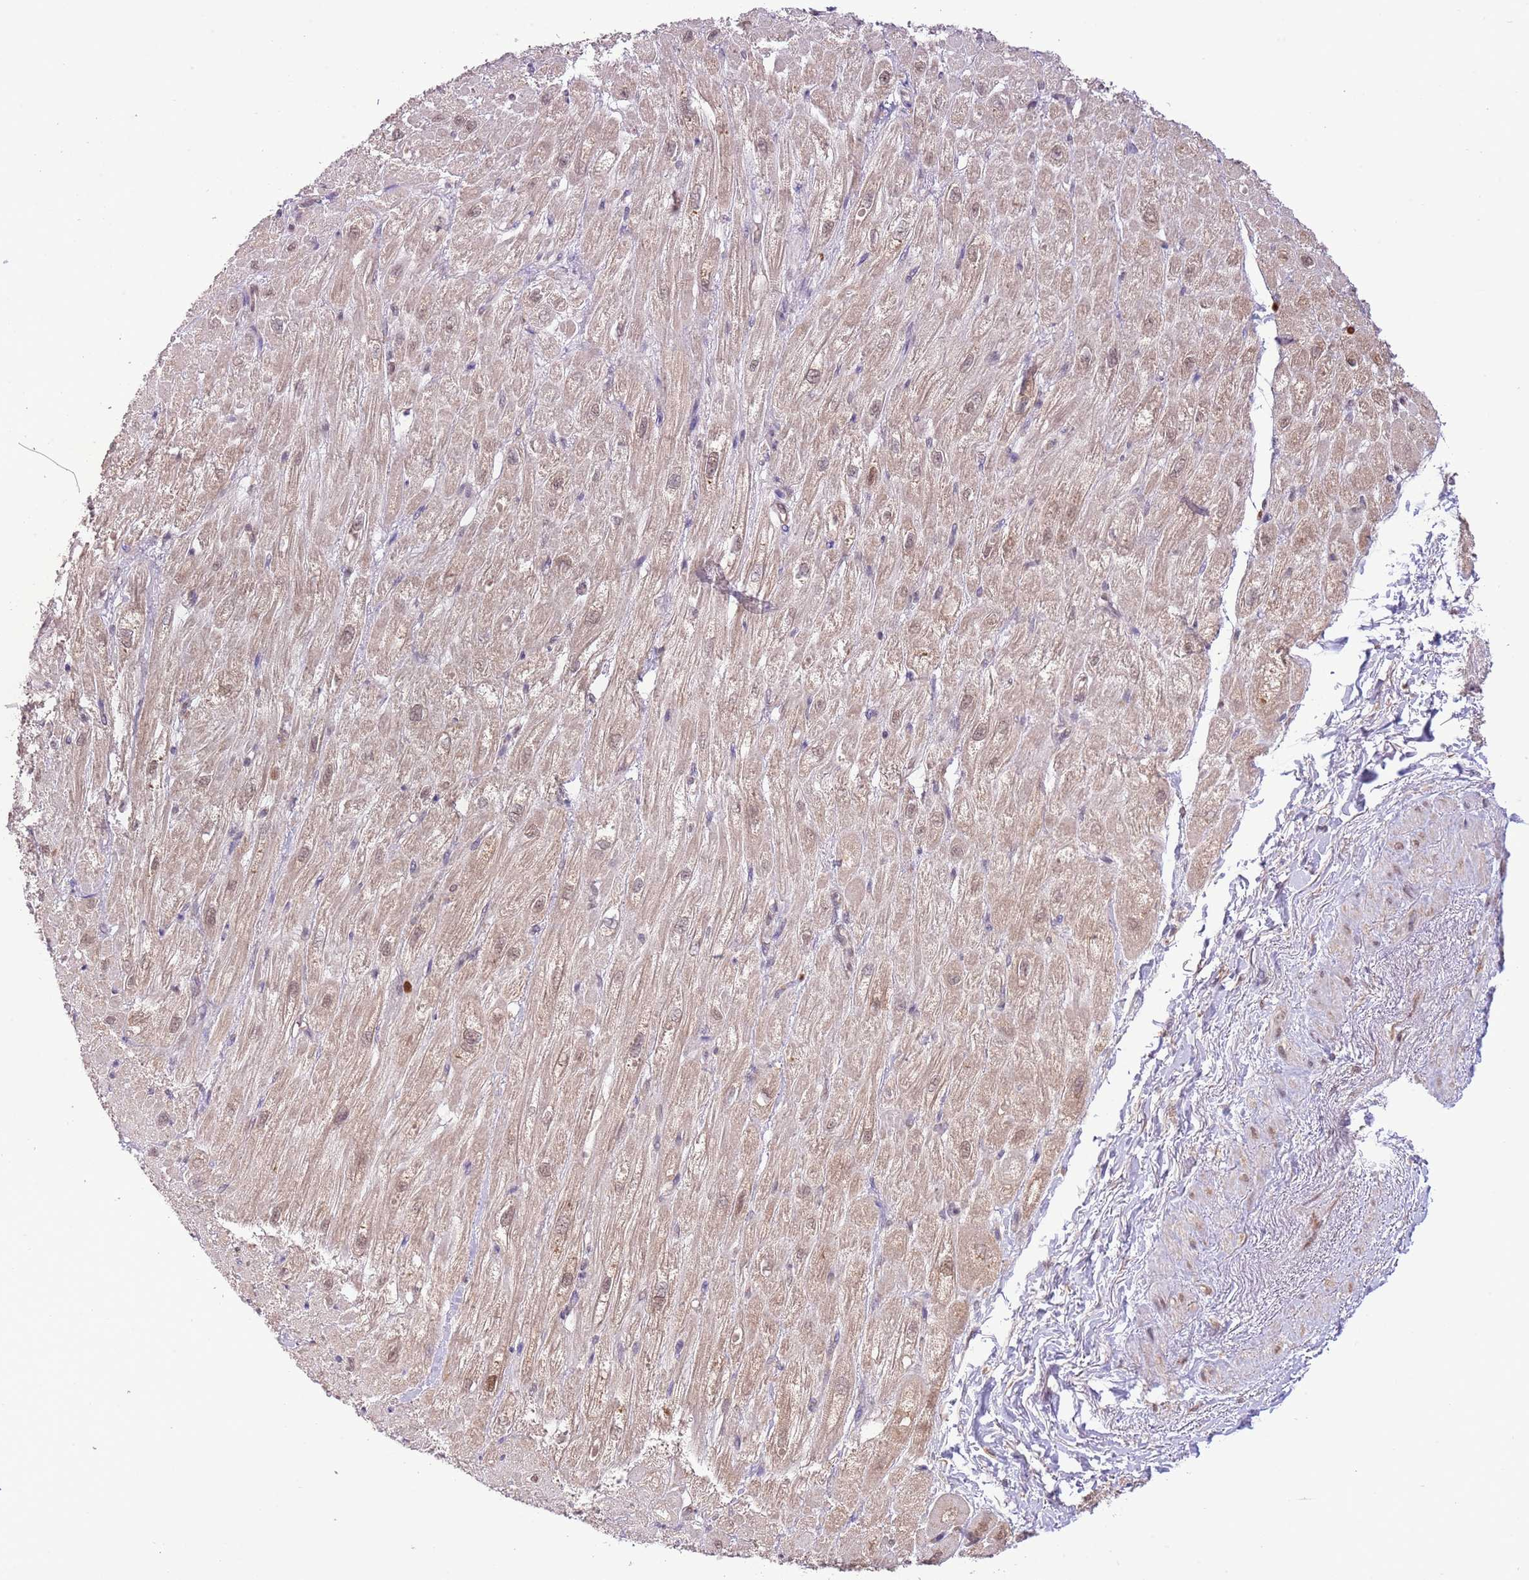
{"staining": {"intensity": "weak", "quantity": "25%-75%", "location": "nuclear"}, "tissue": "heart muscle", "cell_type": "Cardiomyocytes", "image_type": "normal", "snomed": [{"axis": "morphology", "description": "Normal tissue, NOS"}, {"axis": "topography", "description": "Heart"}], "caption": "Heart muscle stained with immunohistochemistry (IHC) reveals weak nuclear staining in about 25%-75% of cardiomyocytes.", "gene": "AMIGO1", "patient": {"sex": "male", "age": 65}}